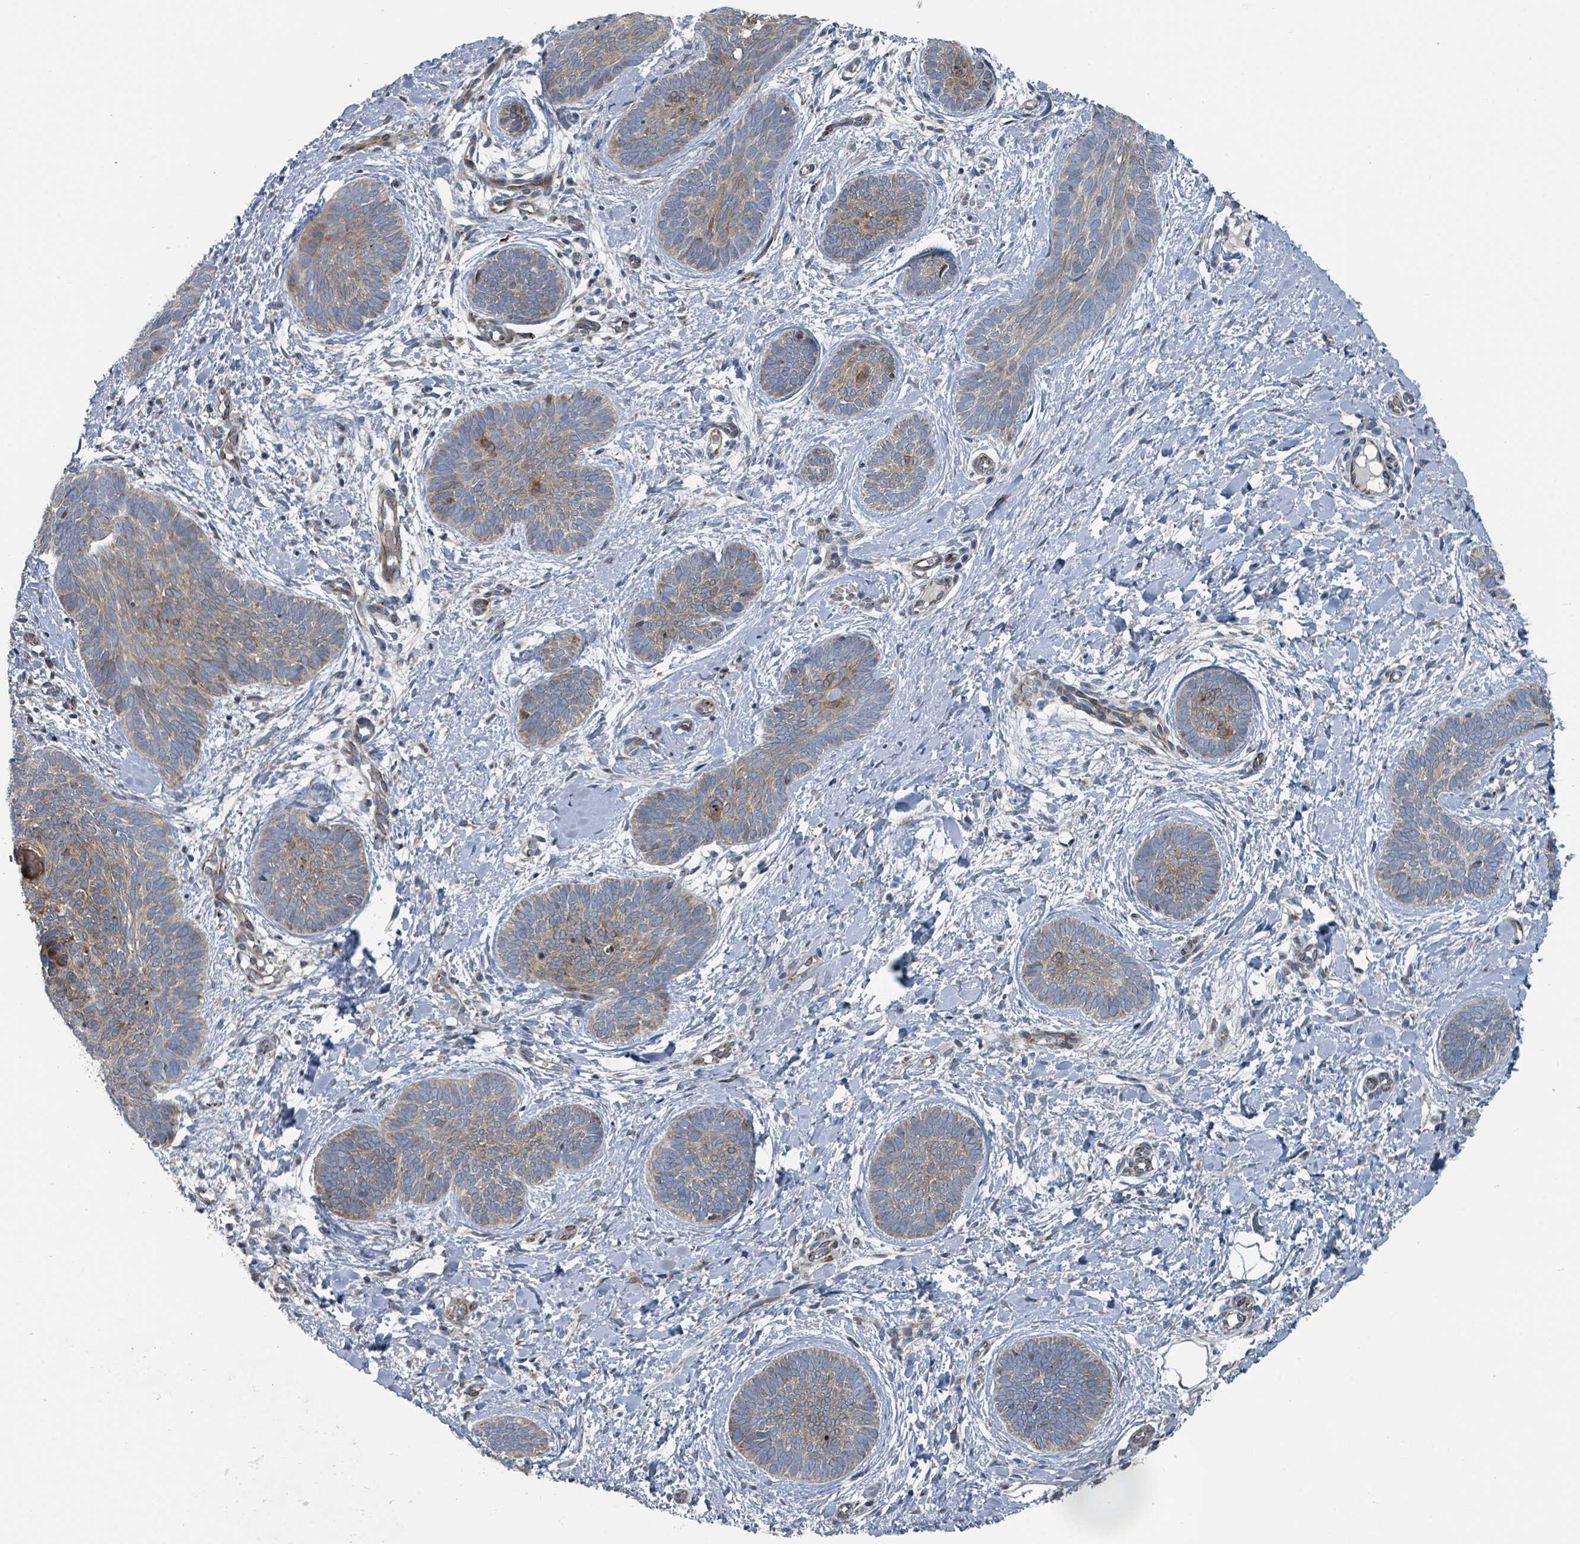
{"staining": {"intensity": "moderate", "quantity": "25%-75%", "location": "cytoplasmic/membranous"}, "tissue": "skin cancer", "cell_type": "Tumor cells", "image_type": "cancer", "snomed": [{"axis": "morphology", "description": "Basal cell carcinoma"}, {"axis": "topography", "description": "Skin"}], "caption": "A brown stain labels moderate cytoplasmic/membranous staining of a protein in human skin cancer tumor cells.", "gene": "DIPK2A", "patient": {"sex": "female", "age": 81}}